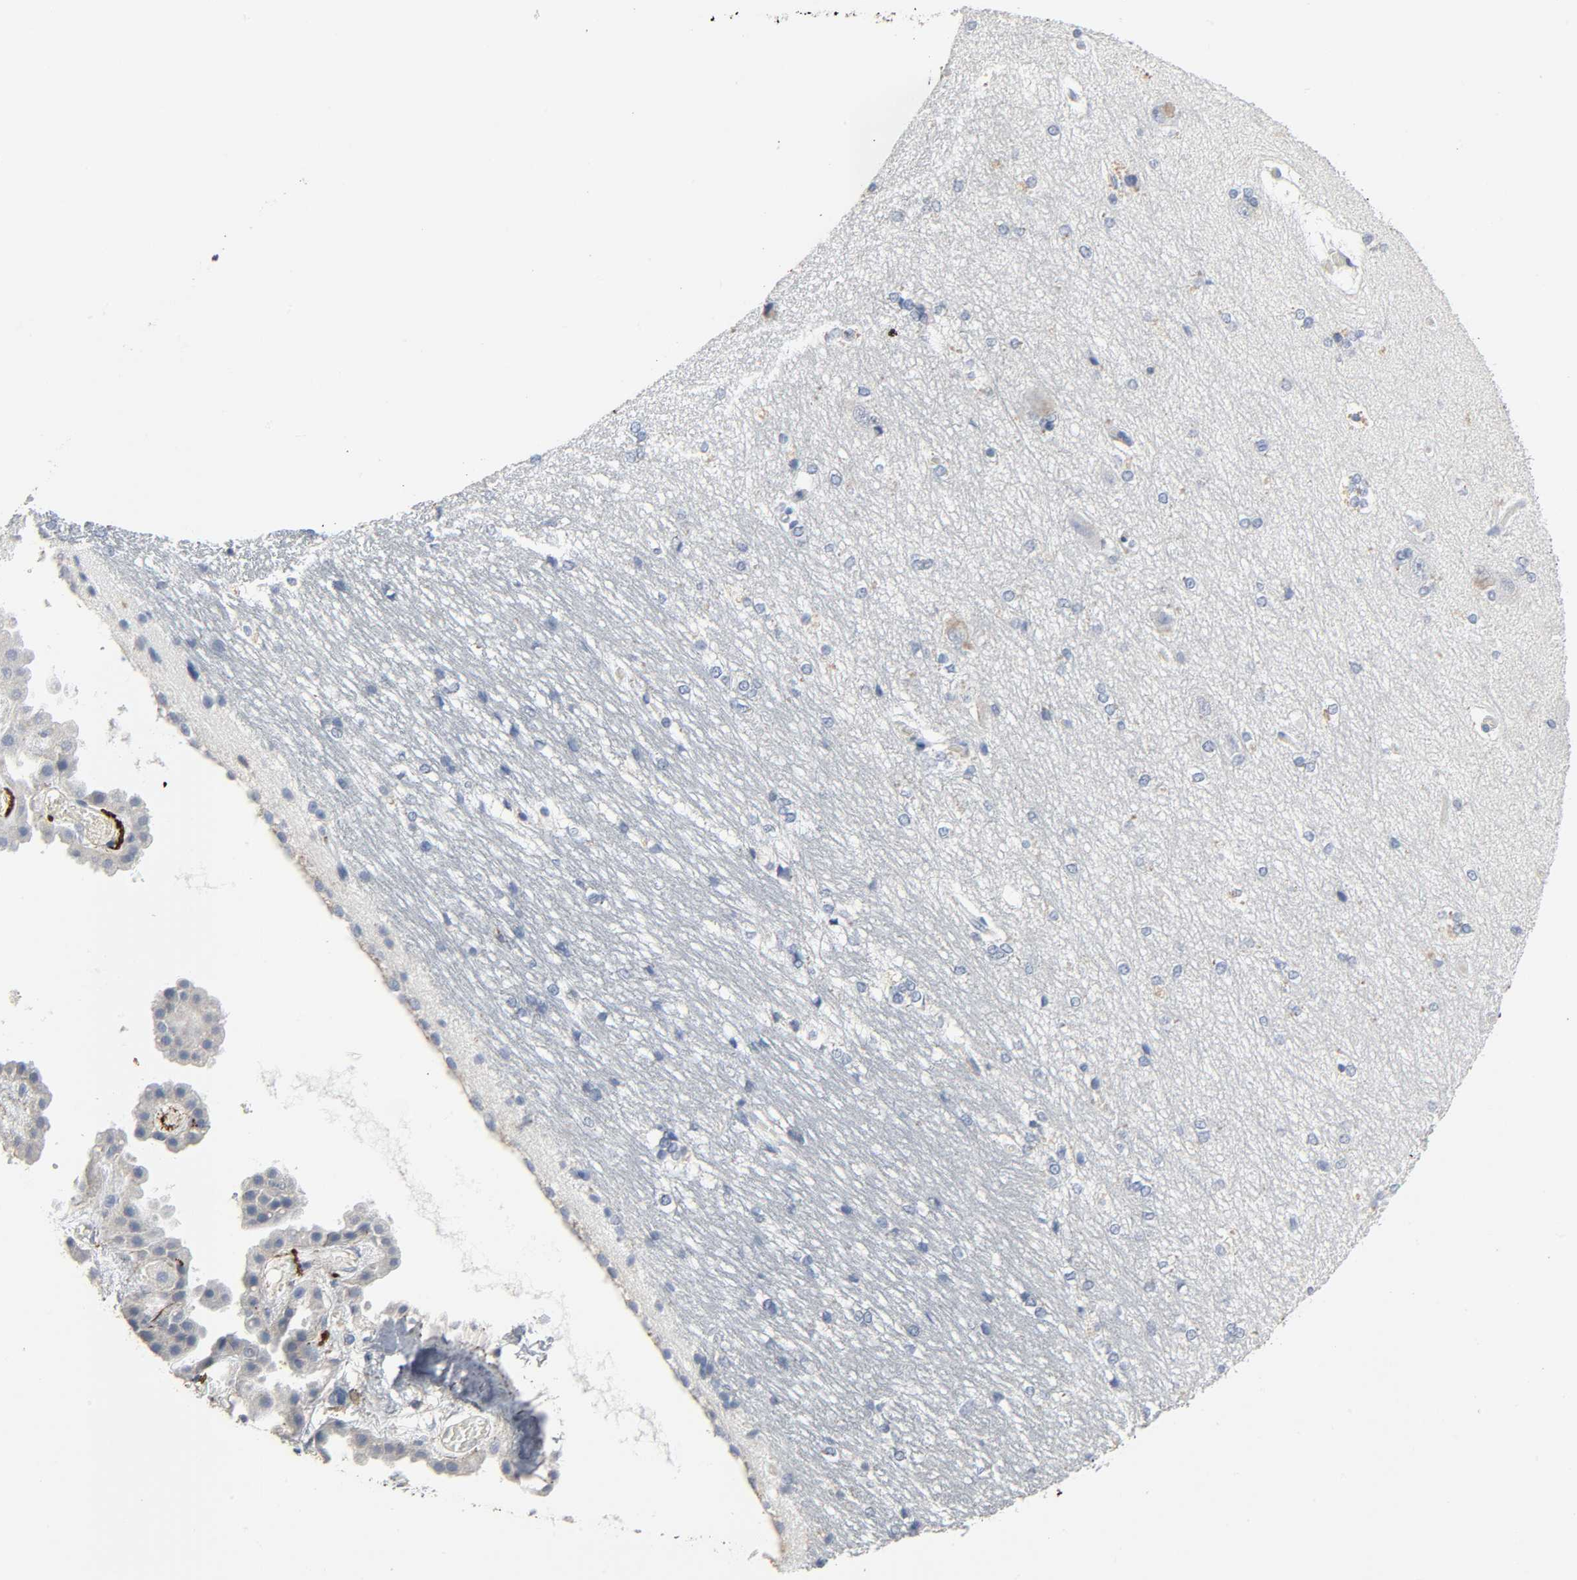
{"staining": {"intensity": "negative", "quantity": "none", "location": "none"}, "tissue": "hippocampus", "cell_type": "Glial cells", "image_type": "normal", "snomed": [{"axis": "morphology", "description": "Normal tissue, NOS"}, {"axis": "topography", "description": "Hippocampus"}], "caption": "Immunohistochemistry photomicrograph of benign hippocampus stained for a protein (brown), which displays no expression in glial cells.", "gene": "FBLN5", "patient": {"sex": "female", "age": 19}}